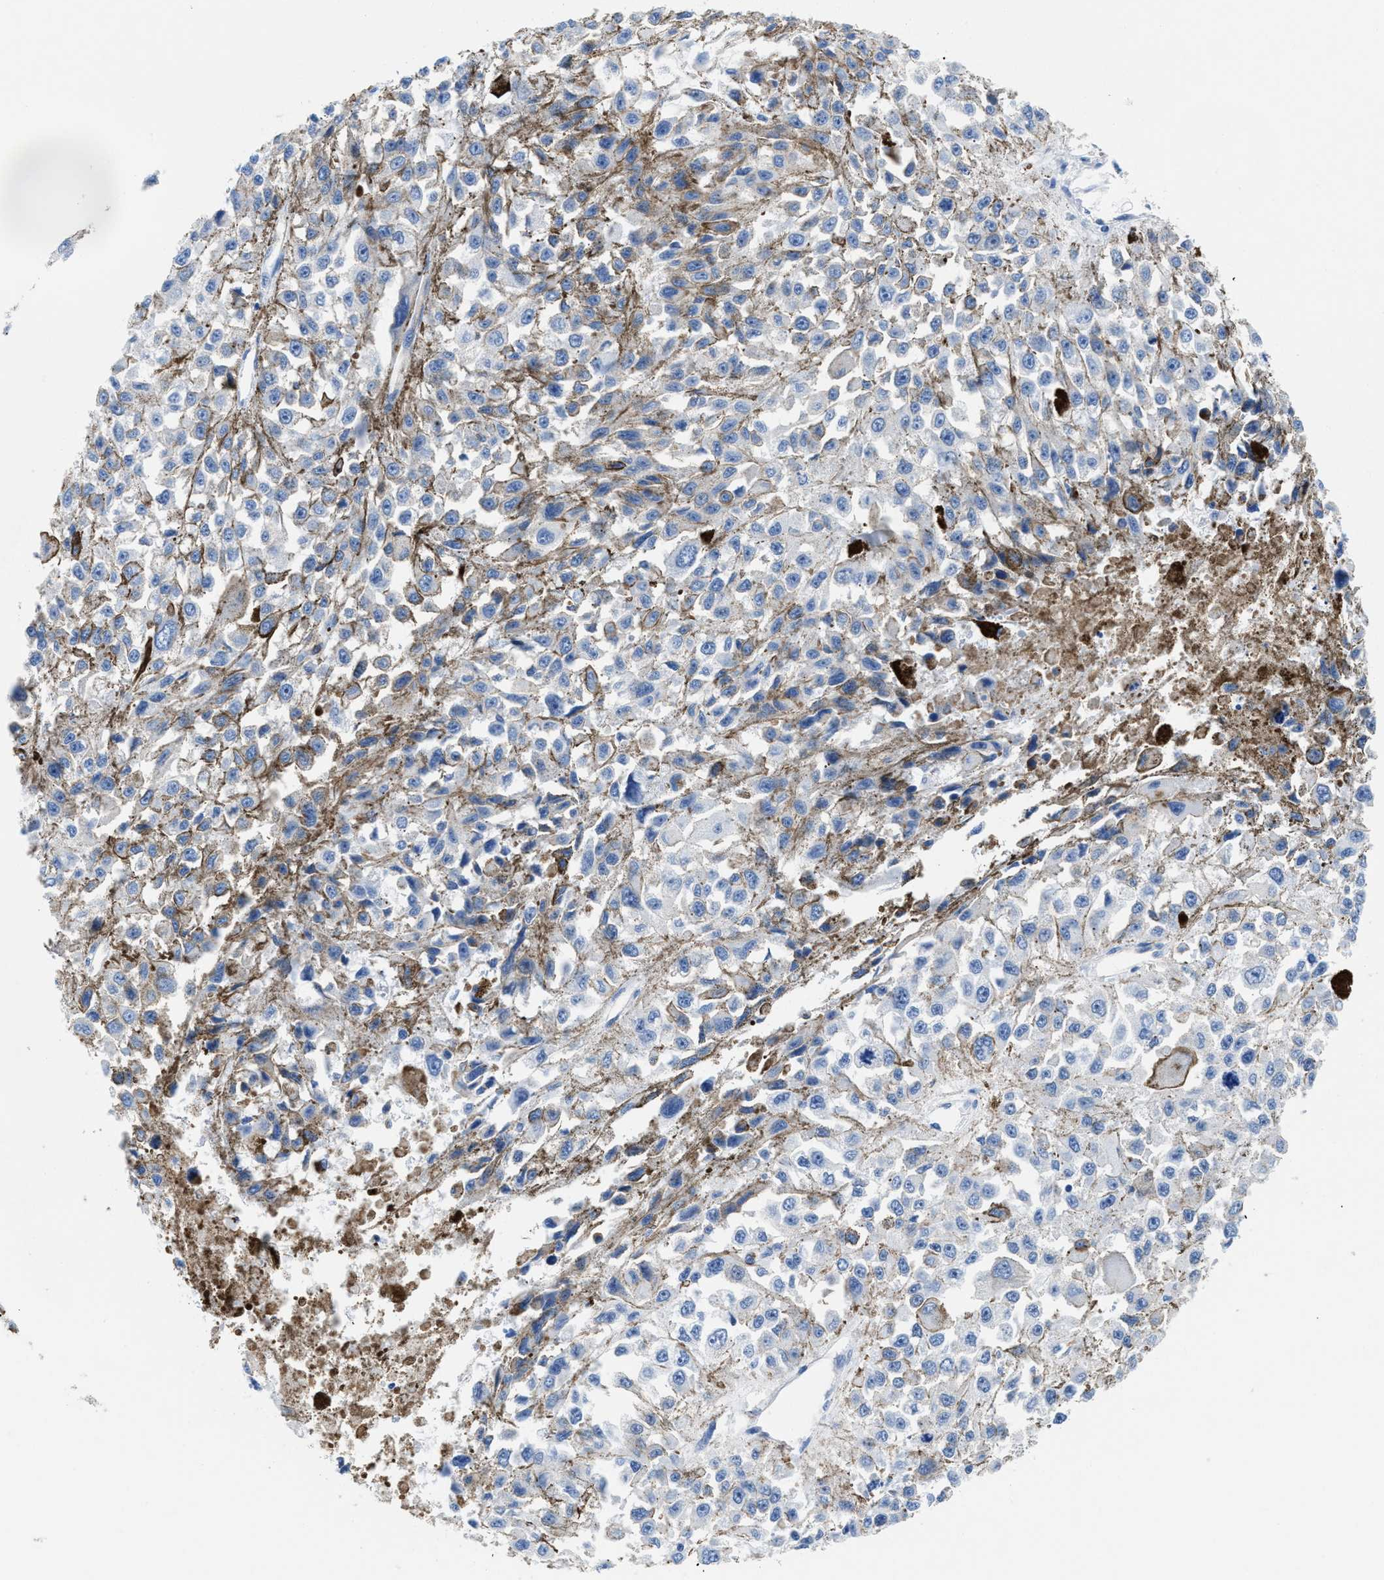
{"staining": {"intensity": "weak", "quantity": "25%-75%", "location": "cytoplasmic/membranous"}, "tissue": "melanoma", "cell_type": "Tumor cells", "image_type": "cancer", "snomed": [{"axis": "morphology", "description": "Malignant melanoma, Metastatic site"}, {"axis": "topography", "description": "Lymph node"}], "caption": "Tumor cells demonstrate low levels of weak cytoplasmic/membranous positivity in approximately 25%-75% of cells in human melanoma. The staining was performed using DAB, with brown indicating positive protein expression. Nuclei are stained blue with hematoxylin.", "gene": "SLFN13", "patient": {"sex": "male", "age": 59}}